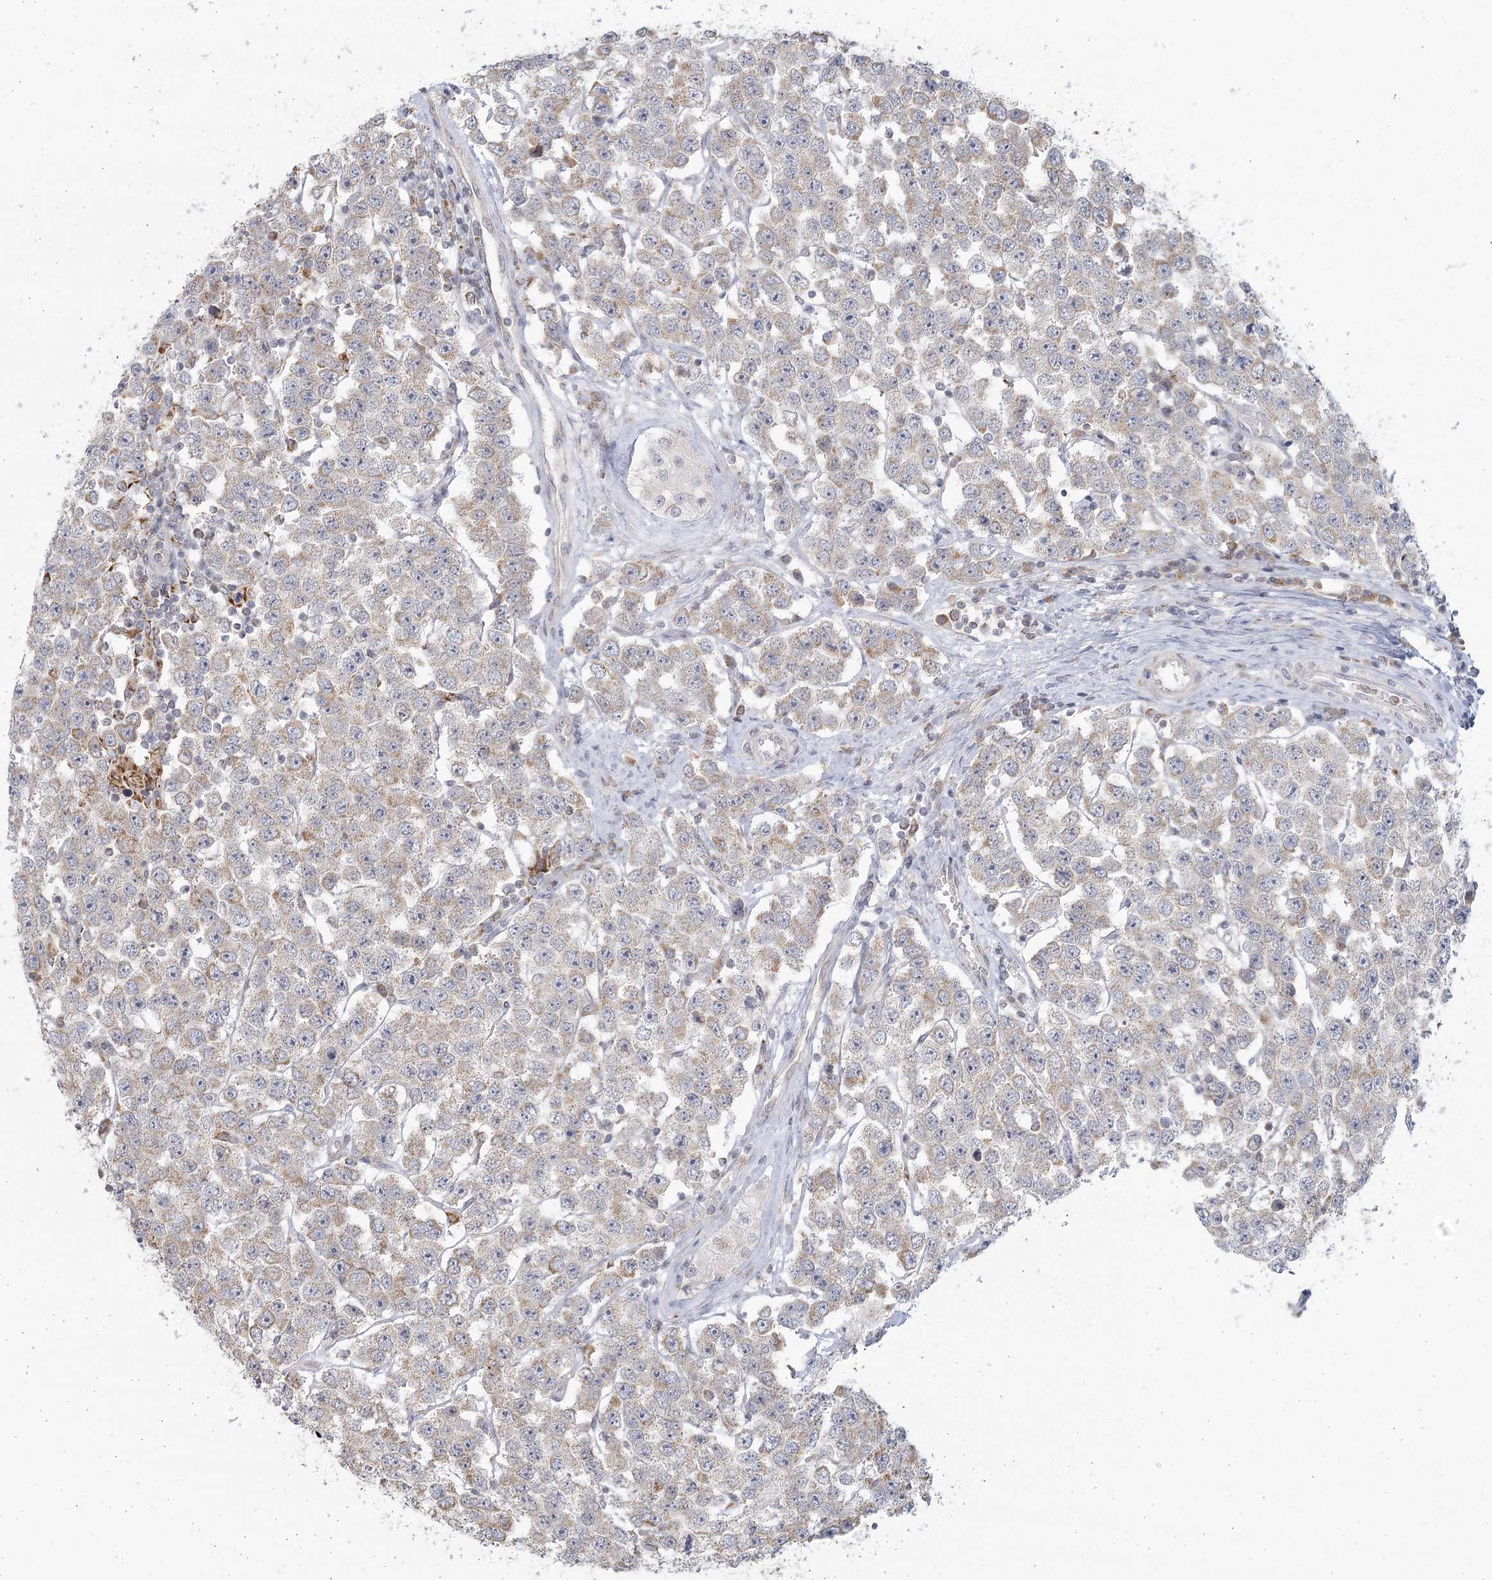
{"staining": {"intensity": "weak", "quantity": "25%-75%", "location": "cytoplasmic/membranous"}, "tissue": "testis cancer", "cell_type": "Tumor cells", "image_type": "cancer", "snomed": [{"axis": "morphology", "description": "Seminoma, NOS"}, {"axis": "topography", "description": "Testis"}], "caption": "This is an image of IHC staining of seminoma (testis), which shows weak positivity in the cytoplasmic/membranous of tumor cells.", "gene": "LACTB", "patient": {"sex": "male", "age": 28}}